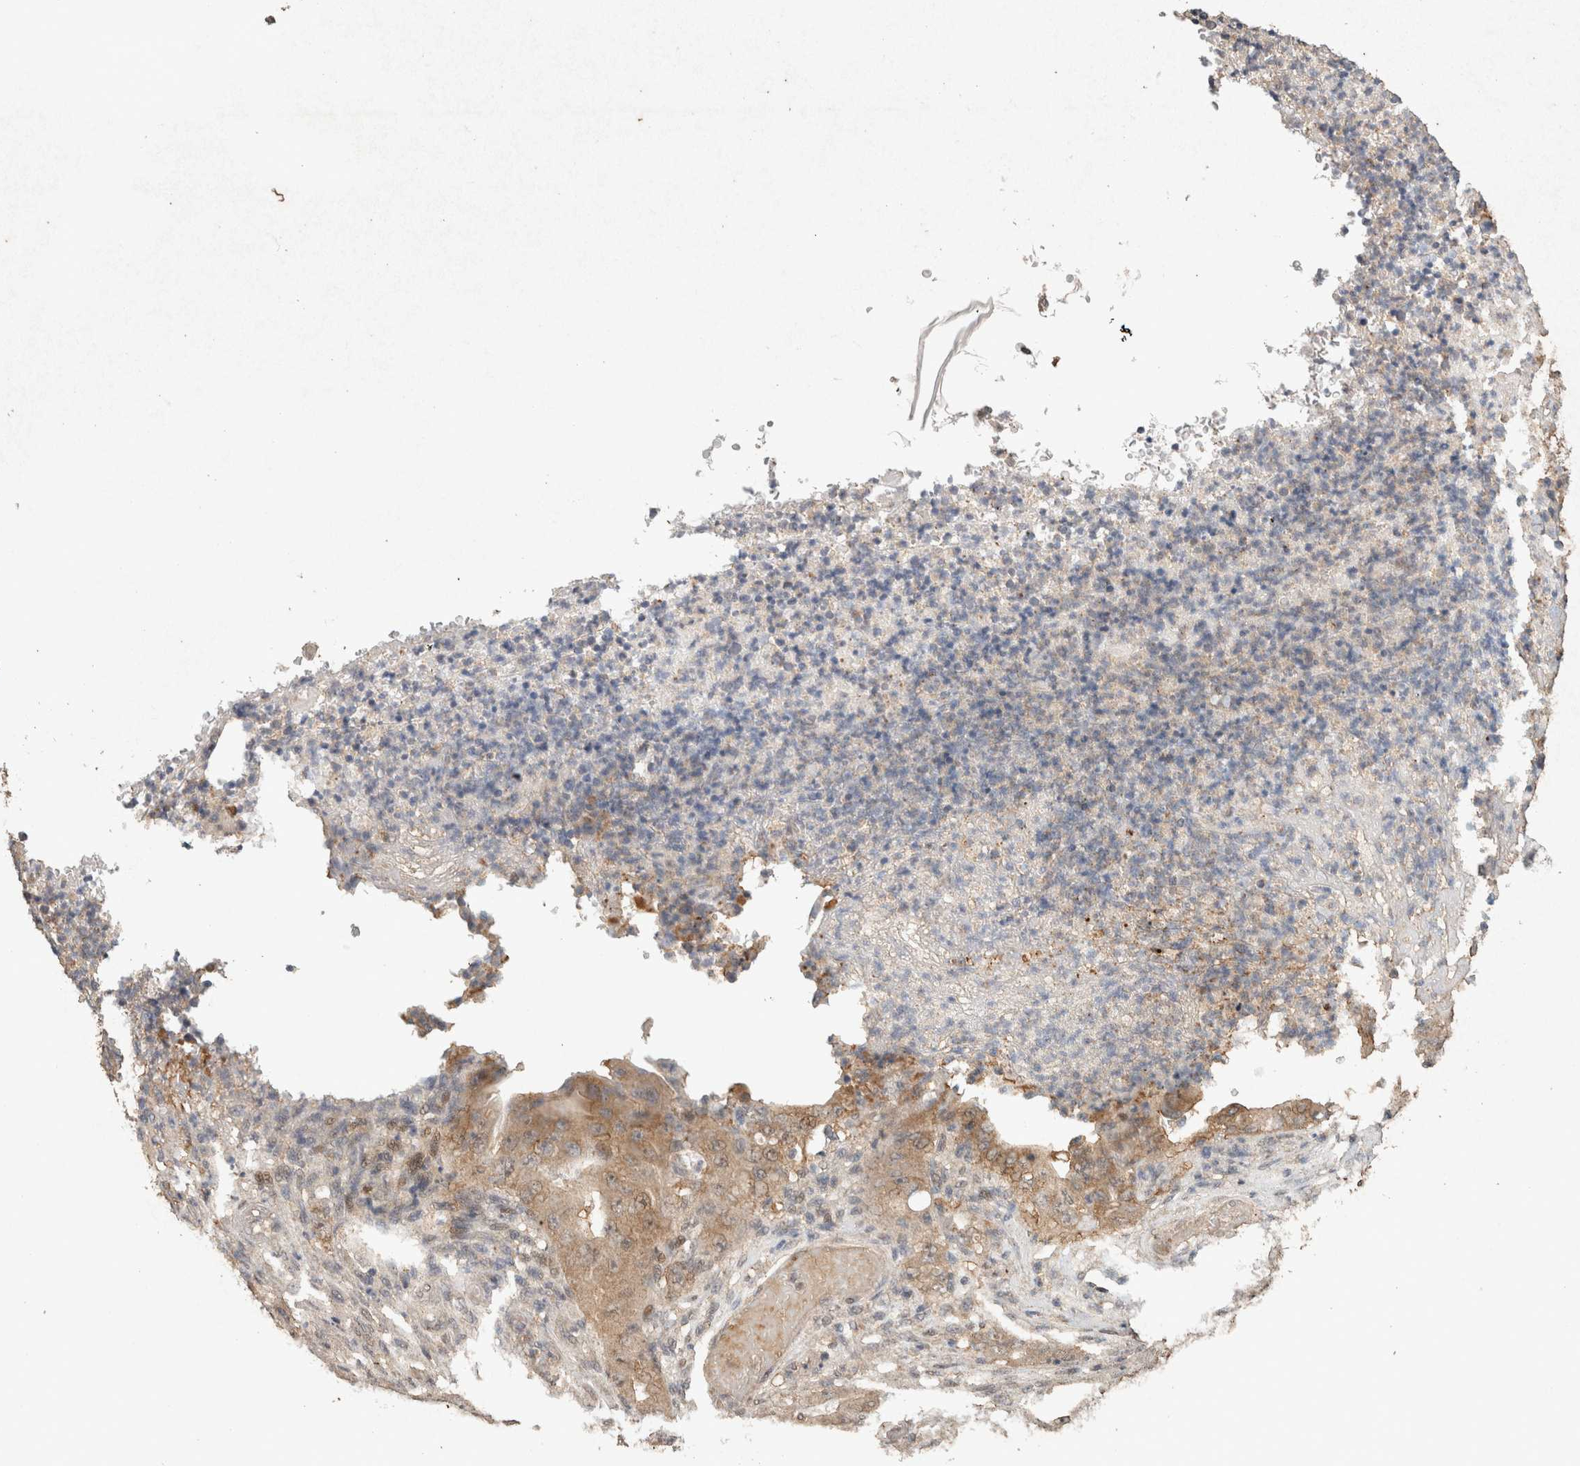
{"staining": {"intensity": "weak", "quantity": "<25%", "location": "cytoplasmic/membranous"}, "tissue": "stomach cancer", "cell_type": "Tumor cells", "image_type": "cancer", "snomed": [{"axis": "morphology", "description": "Adenocarcinoma, NOS"}, {"axis": "topography", "description": "Stomach"}], "caption": "High power microscopy histopathology image of an immunohistochemistry micrograph of stomach cancer (adenocarcinoma), revealing no significant staining in tumor cells.", "gene": "CX3CL1", "patient": {"sex": "female", "age": 73}}